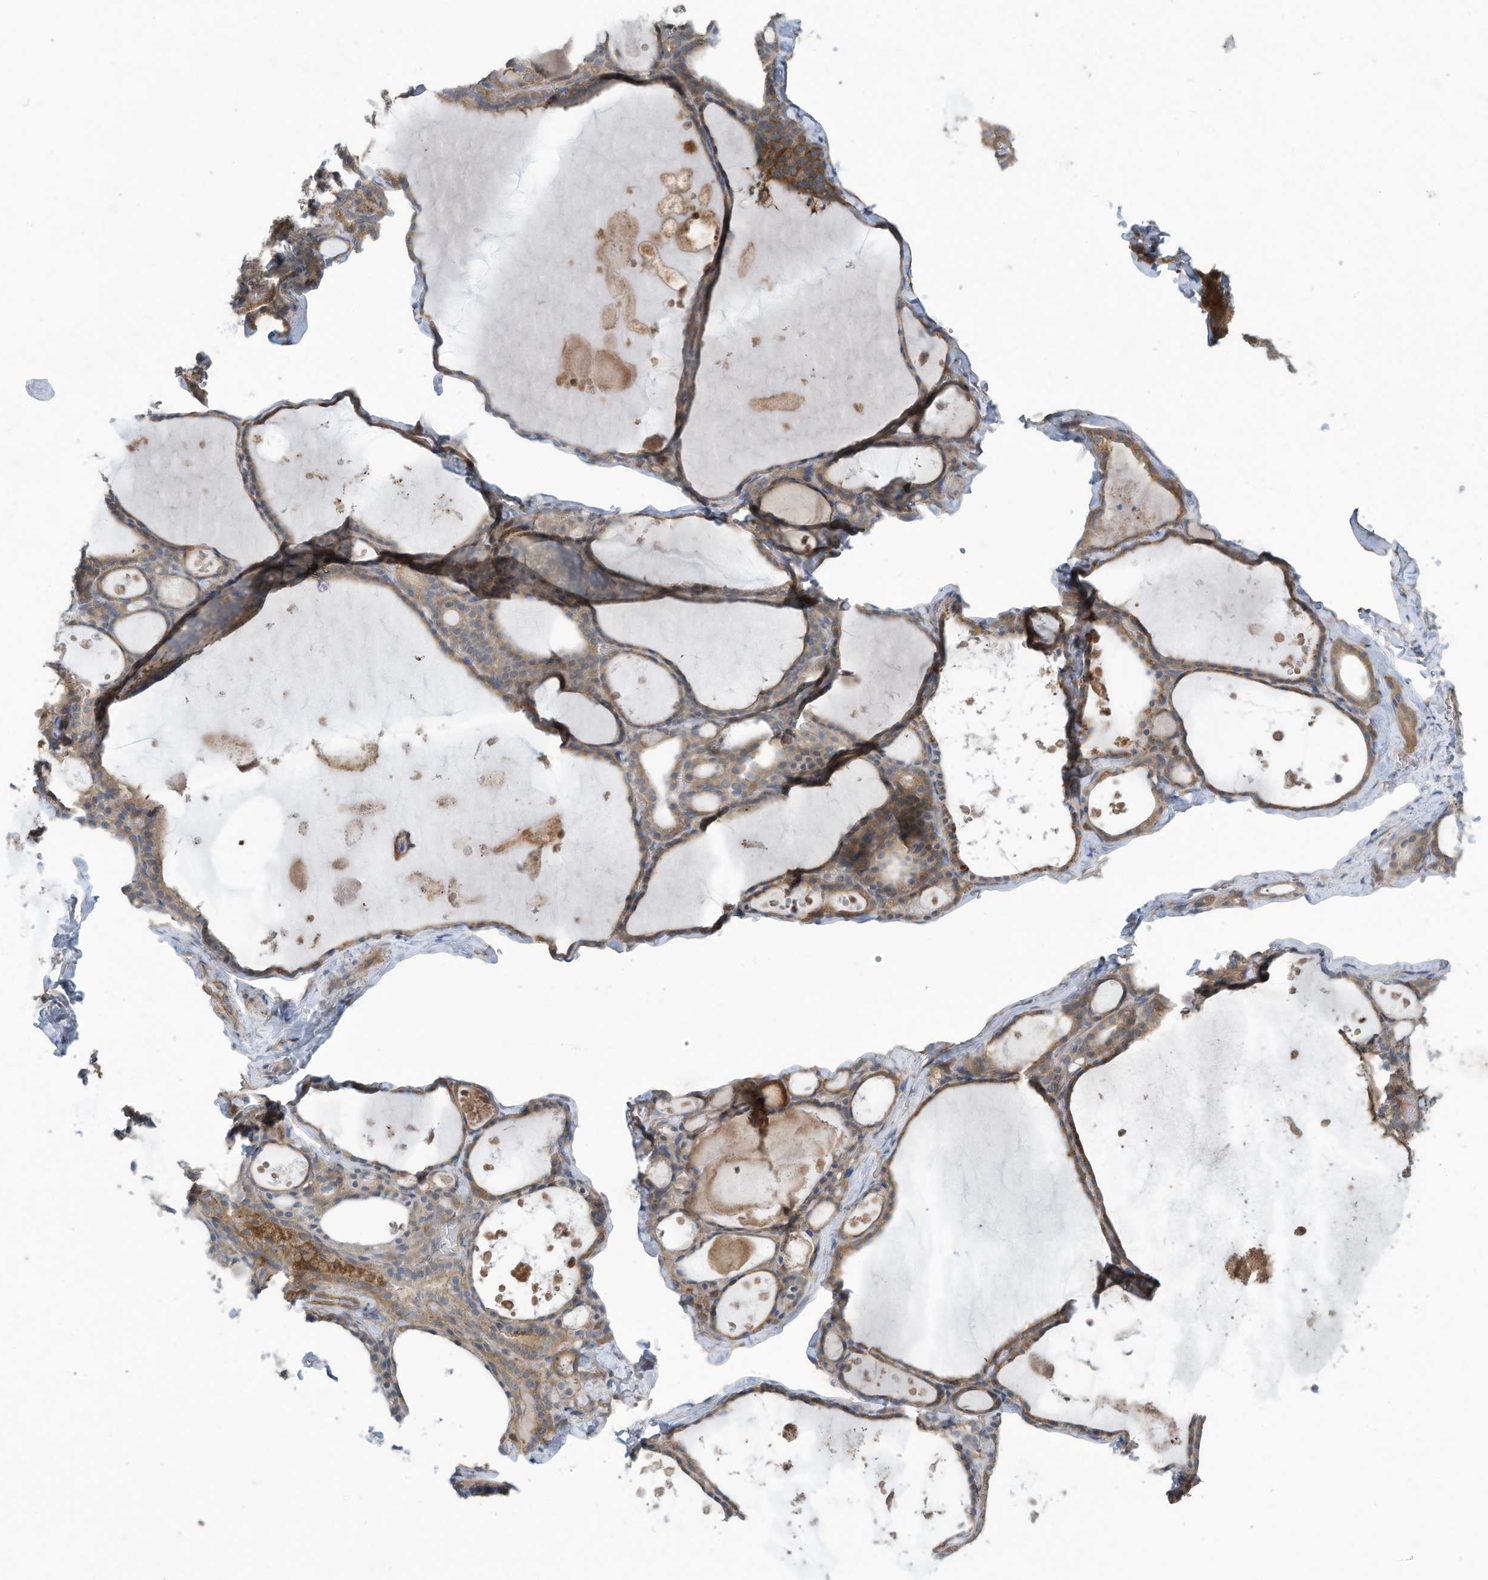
{"staining": {"intensity": "moderate", "quantity": ">75%", "location": "cytoplasmic/membranous"}, "tissue": "thyroid gland", "cell_type": "Glandular cells", "image_type": "normal", "snomed": [{"axis": "morphology", "description": "Normal tissue, NOS"}, {"axis": "topography", "description": "Thyroid gland"}], "caption": "IHC micrograph of benign human thyroid gland stained for a protein (brown), which shows medium levels of moderate cytoplasmic/membranous expression in about >75% of glandular cells.", "gene": "ADI1", "patient": {"sex": "male", "age": 56}}